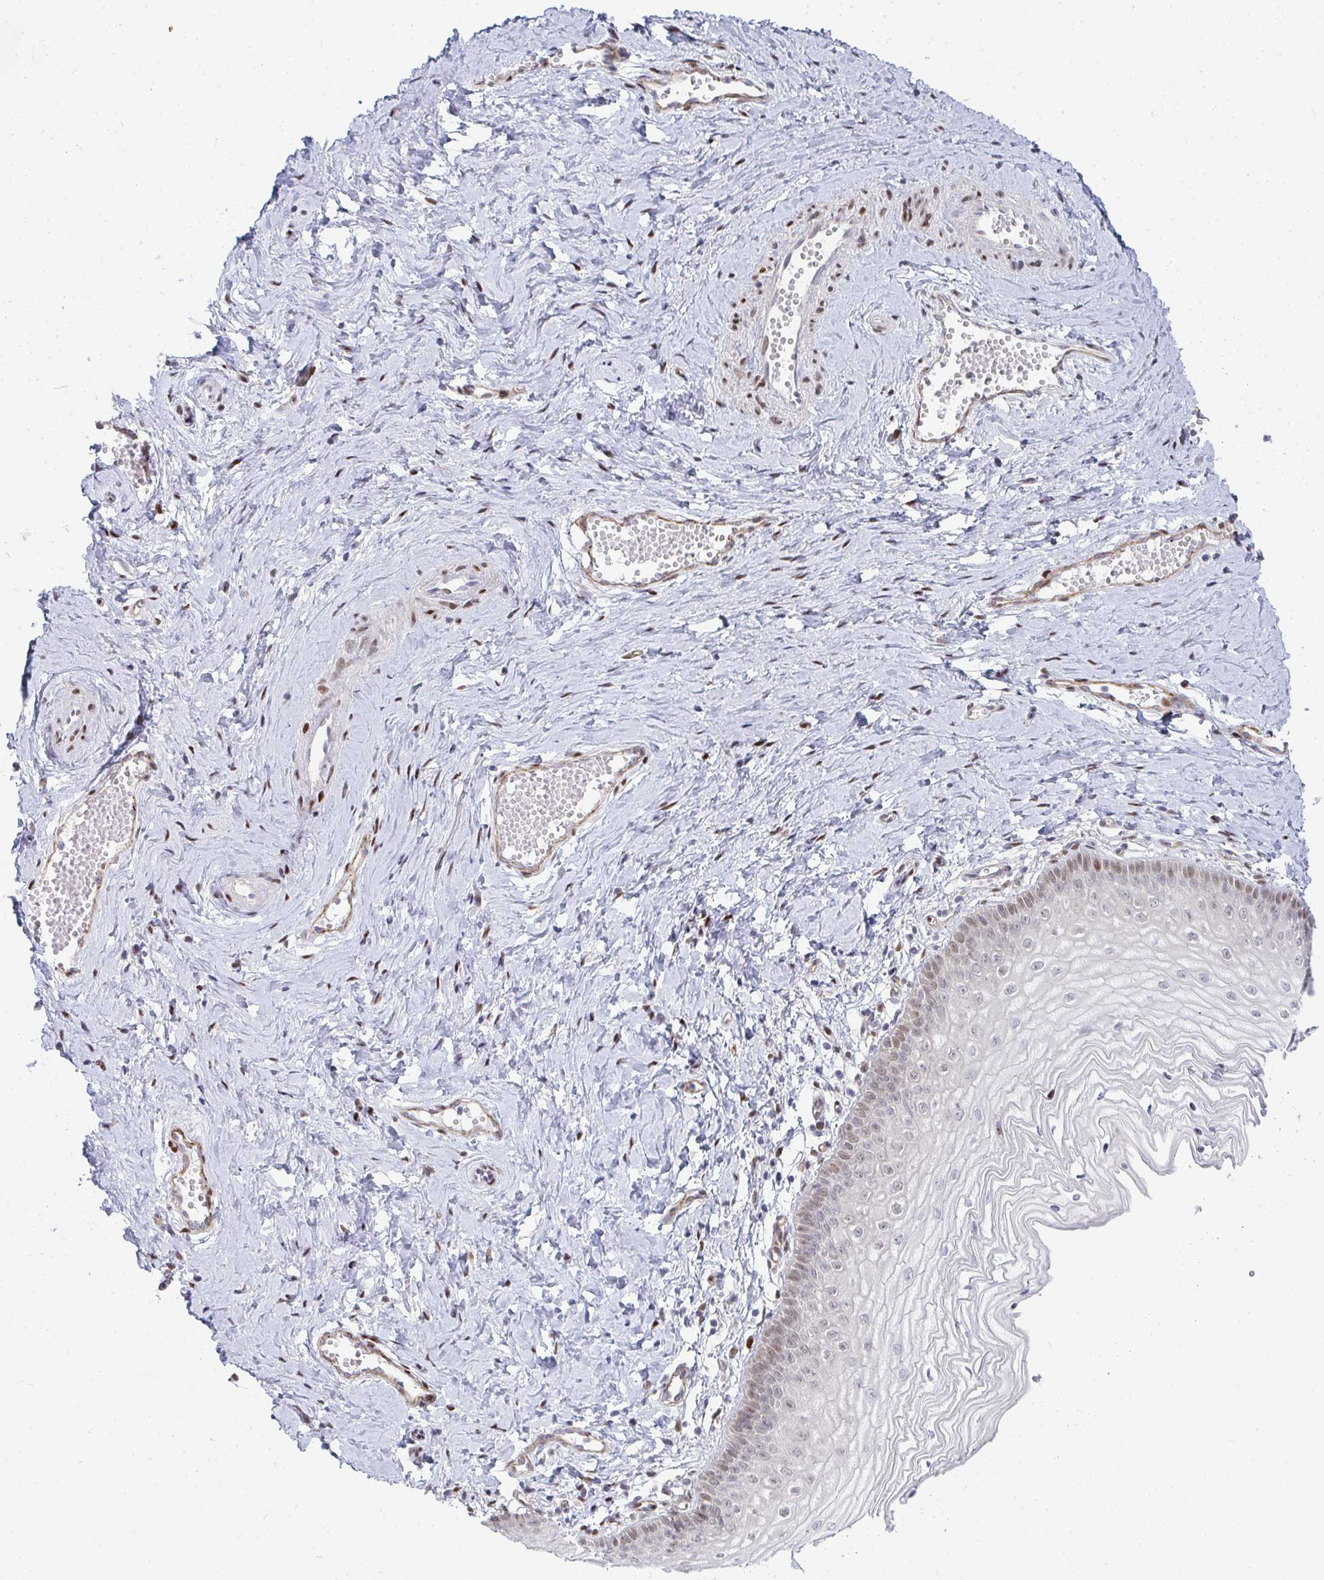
{"staining": {"intensity": "moderate", "quantity": "25%-75%", "location": "nuclear"}, "tissue": "vagina", "cell_type": "Squamous epithelial cells", "image_type": "normal", "snomed": [{"axis": "morphology", "description": "Normal tissue, NOS"}, {"axis": "topography", "description": "Vagina"}], "caption": "DAB (3,3'-diaminobenzidine) immunohistochemical staining of normal vagina demonstrates moderate nuclear protein expression in approximately 25%-75% of squamous epithelial cells. (DAB IHC, brown staining for protein, blue staining for nuclei).", "gene": "ZIC3", "patient": {"sex": "female", "age": 38}}